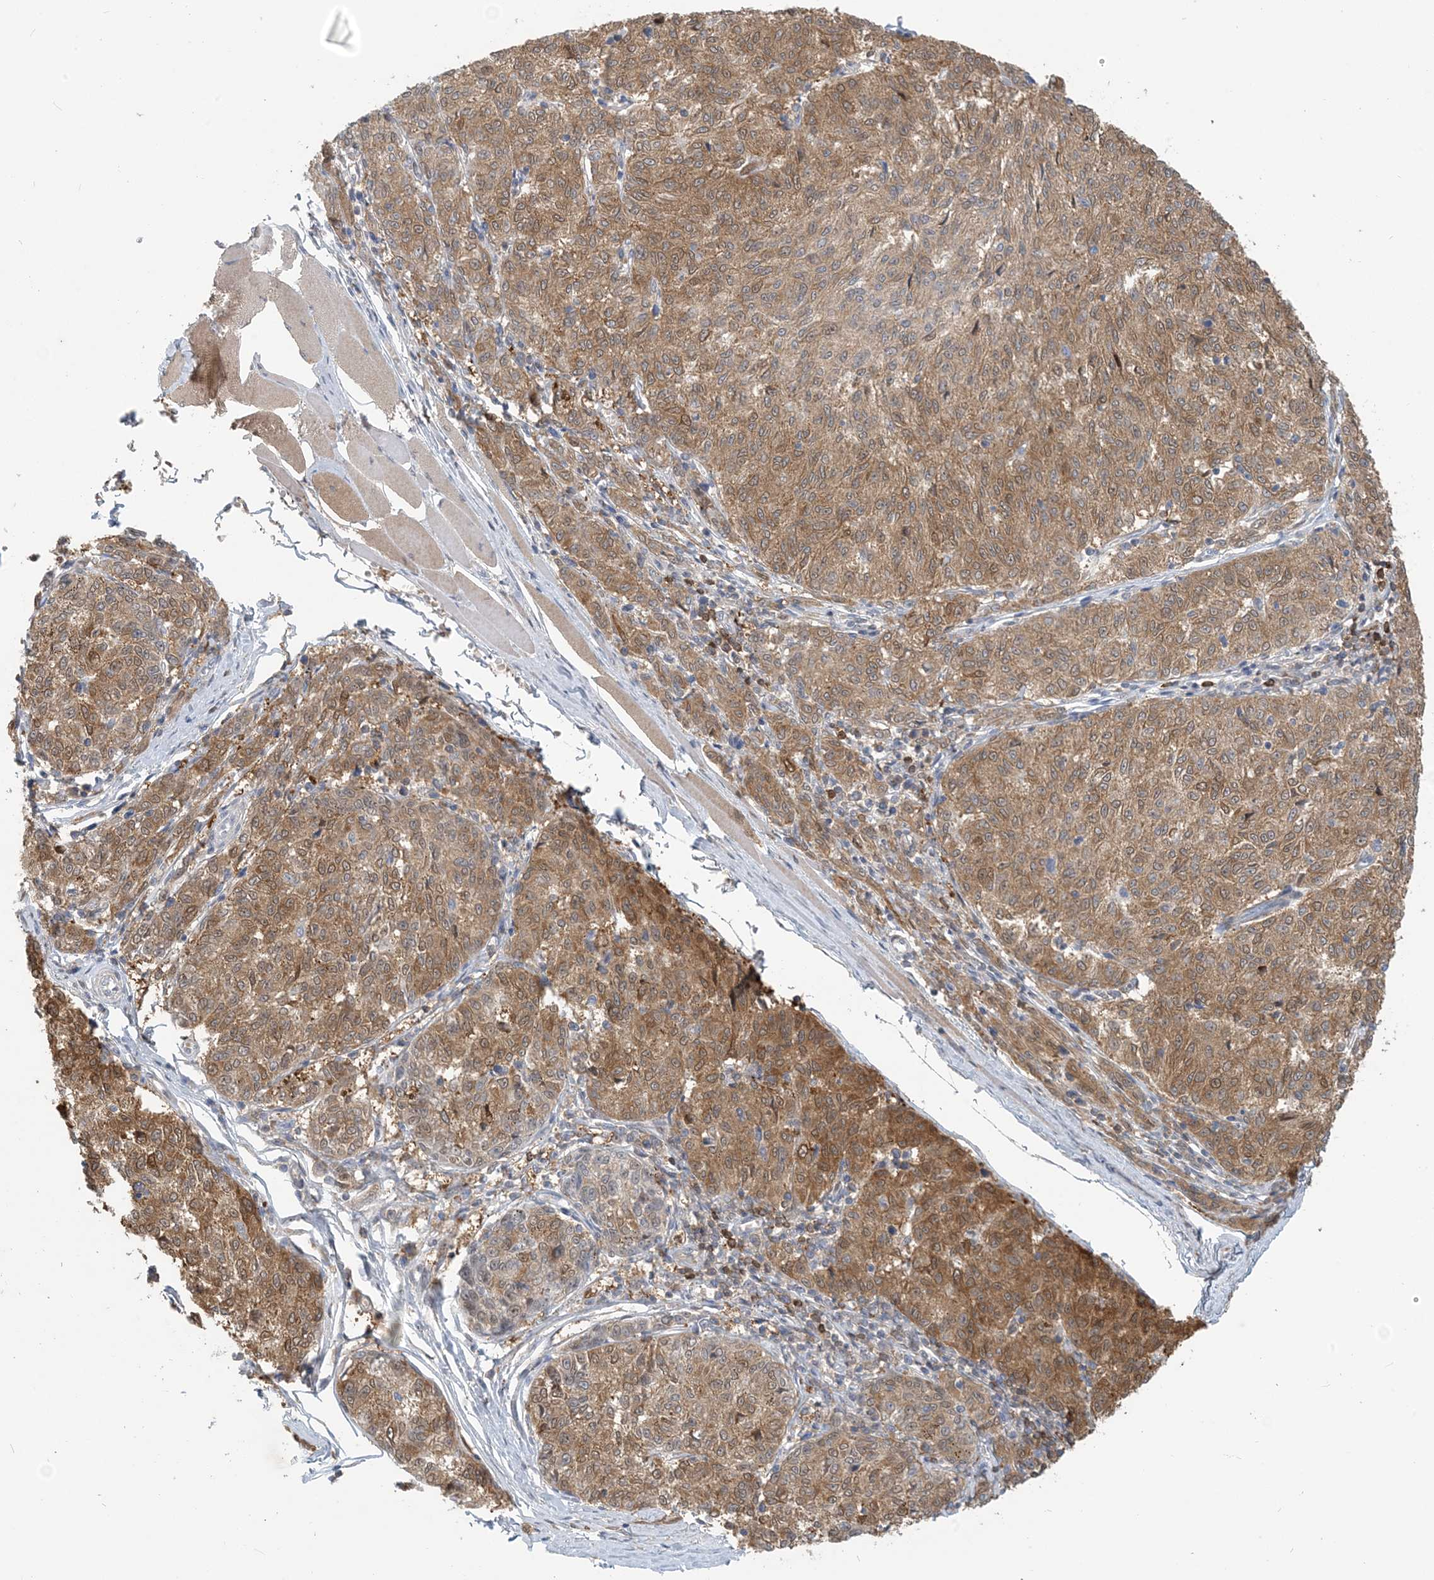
{"staining": {"intensity": "moderate", "quantity": ">75%", "location": "cytoplasmic/membranous"}, "tissue": "melanoma", "cell_type": "Tumor cells", "image_type": "cancer", "snomed": [{"axis": "morphology", "description": "Malignant melanoma, NOS"}, {"axis": "topography", "description": "Skin"}], "caption": "There is medium levels of moderate cytoplasmic/membranous expression in tumor cells of melanoma, as demonstrated by immunohistochemical staining (brown color).", "gene": "ZC3H12A", "patient": {"sex": "female", "age": 72}}